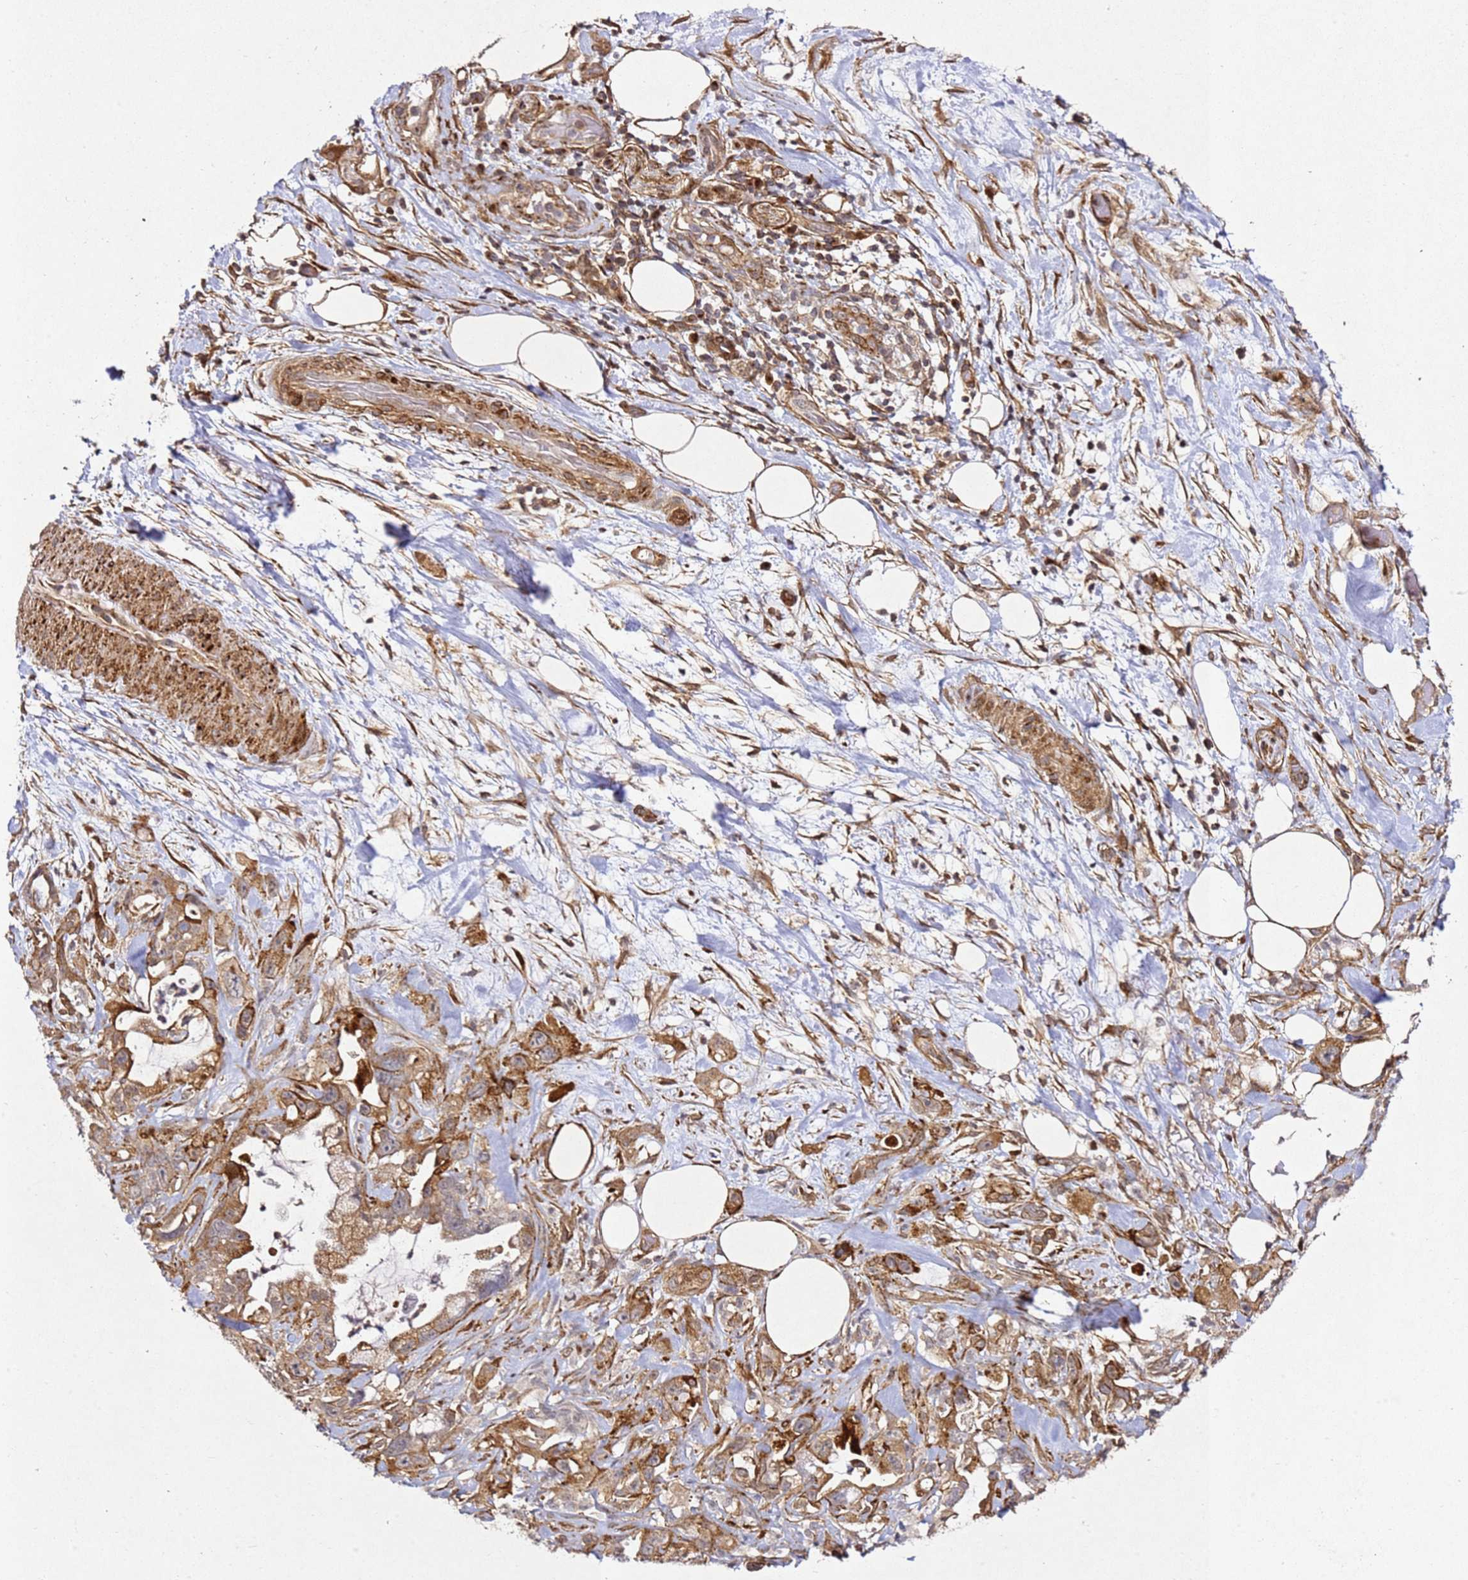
{"staining": {"intensity": "moderate", "quantity": ">75%", "location": "cytoplasmic/membranous"}, "tissue": "pancreatic cancer", "cell_type": "Tumor cells", "image_type": "cancer", "snomed": [{"axis": "morphology", "description": "Adenocarcinoma, NOS"}, {"axis": "topography", "description": "Pancreas"}], "caption": "Human adenocarcinoma (pancreatic) stained with a brown dye reveals moderate cytoplasmic/membranous positive positivity in approximately >75% of tumor cells.", "gene": "ZNF296", "patient": {"sex": "female", "age": 61}}